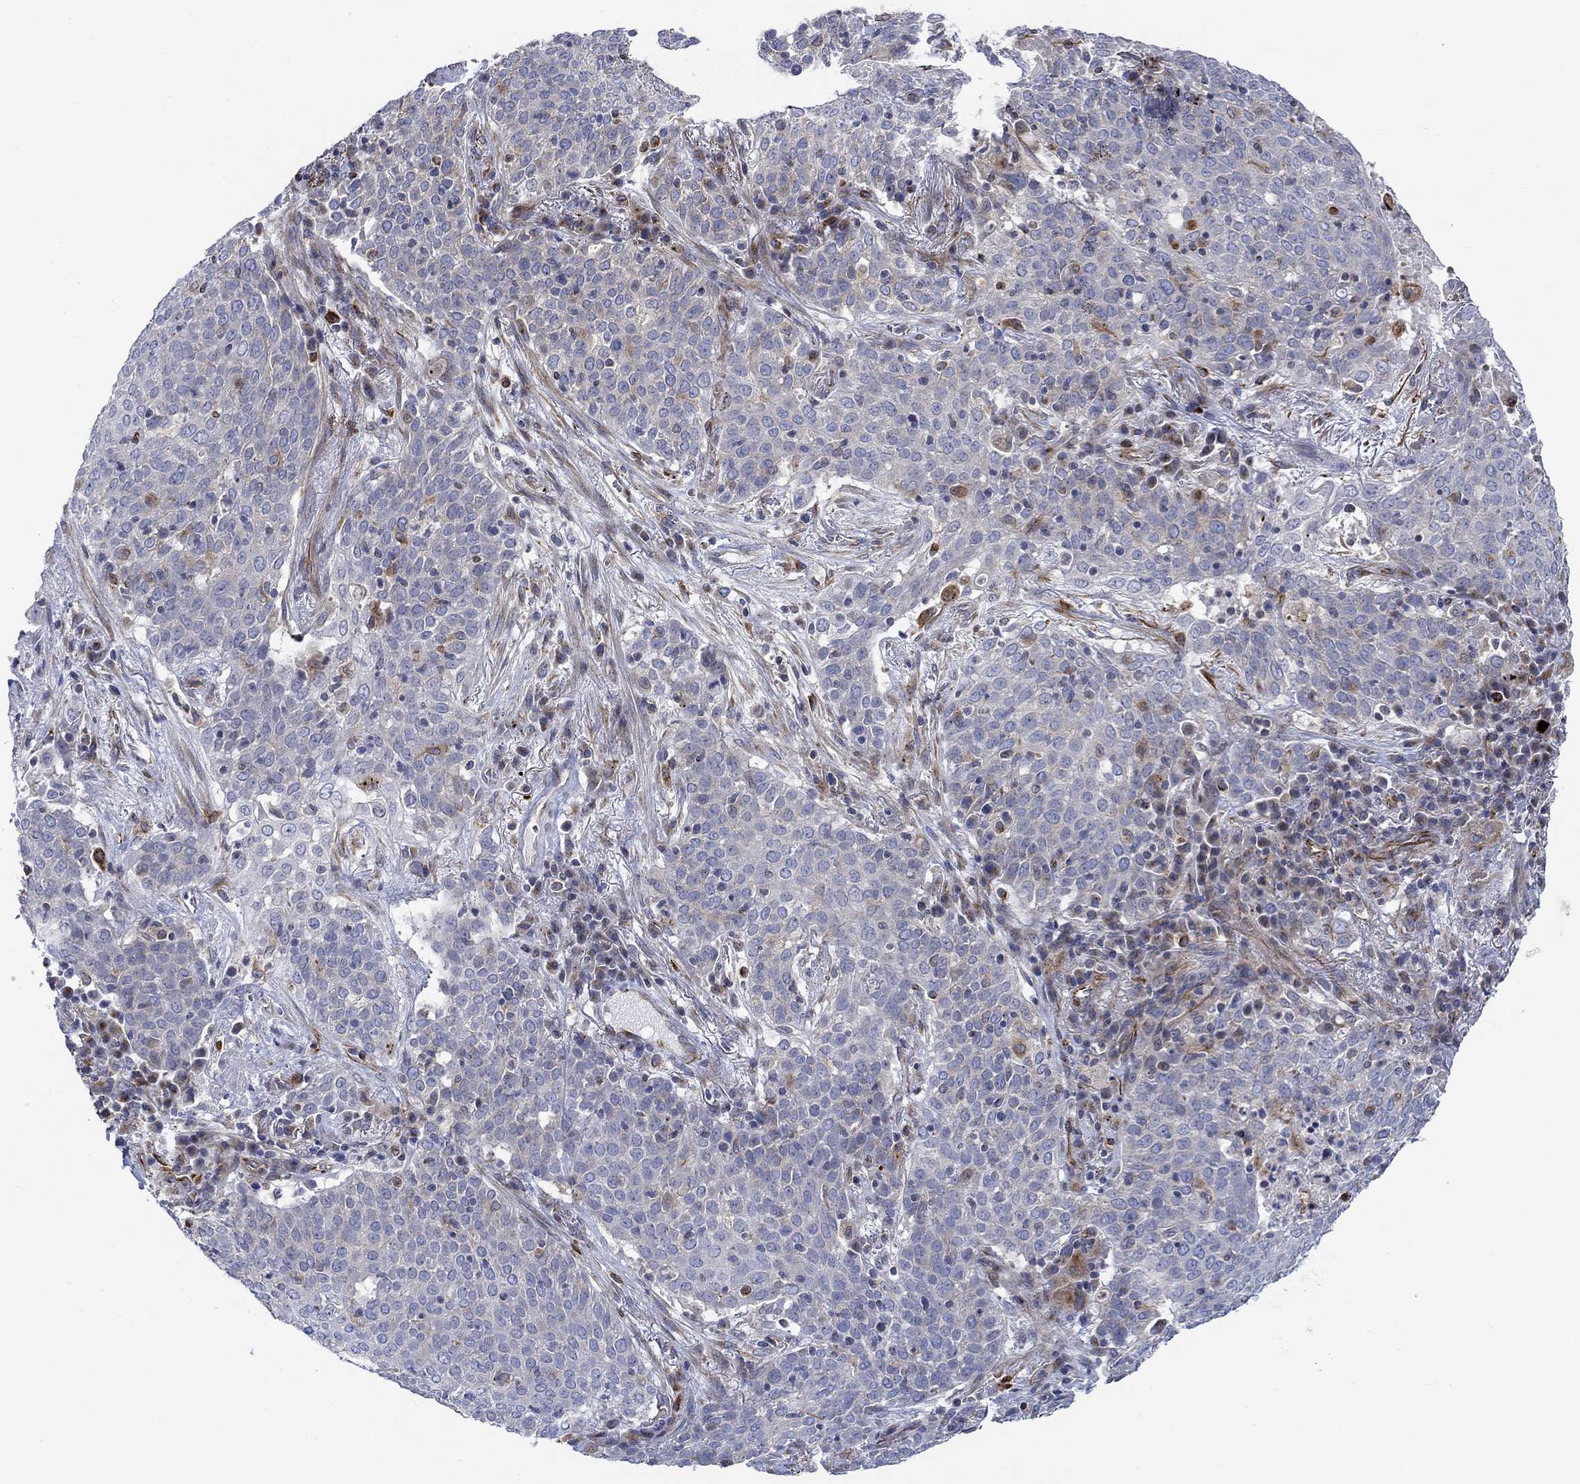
{"staining": {"intensity": "weak", "quantity": "25%-75%", "location": "cytoplasmic/membranous"}, "tissue": "lung cancer", "cell_type": "Tumor cells", "image_type": "cancer", "snomed": [{"axis": "morphology", "description": "Squamous cell carcinoma, NOS"}, {"axis": "topography", "description": "Lung"}], "caption": "Protein staining reveals weak cytoplasmic/membranous staining in about 25%-75% of tumor cells in lung squamous cell carcinoma.", "gene": "CAMK1D", "patient": {"sex": "male", "age": 82}}